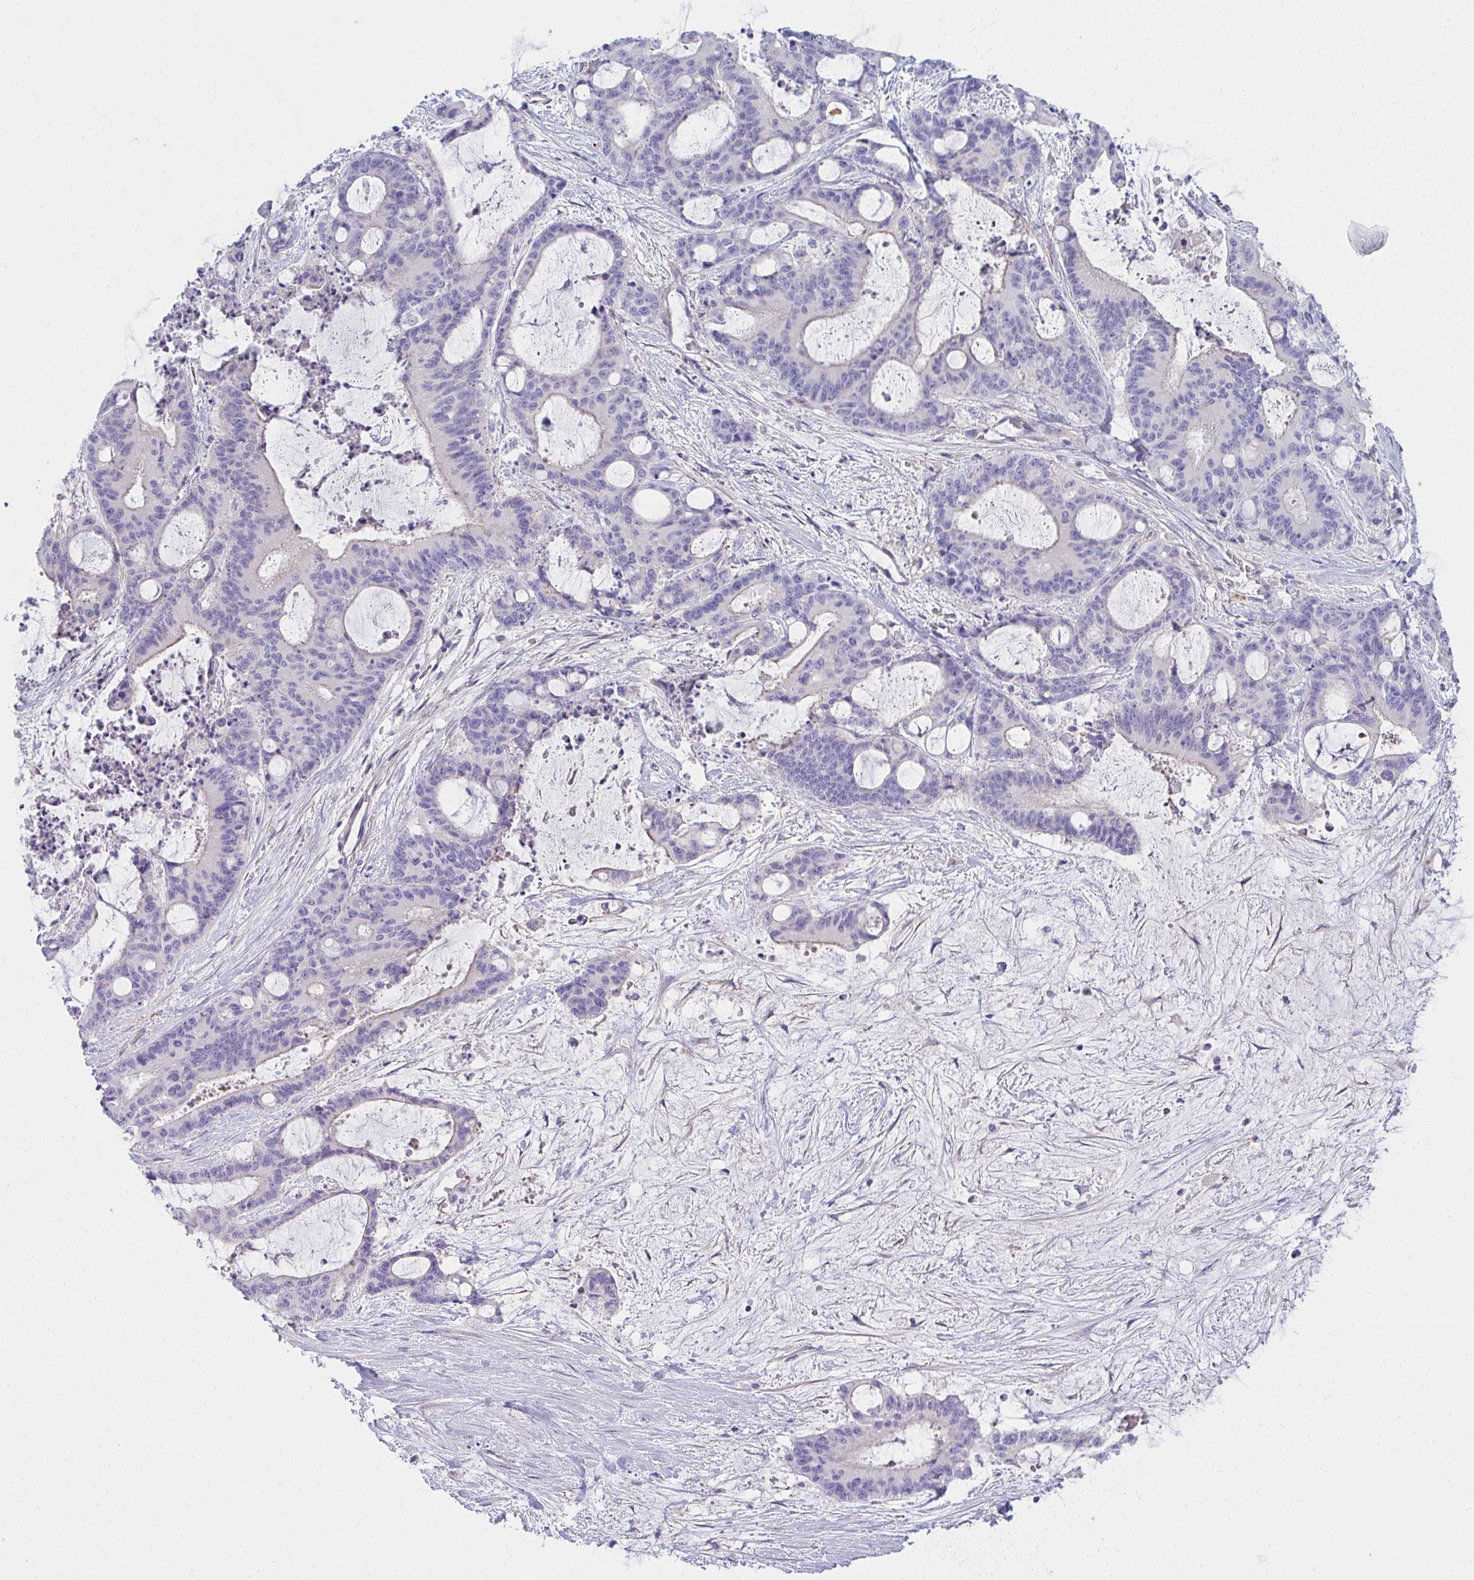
{"staining": {"intensity": "negative", "quantity": "none", "location": "none"}, "tissue": "liver cancer", "cell_type": "Tumor cells", "image_type": "cancer", "snomed": [{"axis": "morphology", "description": "Normal tissue, NOS"}, {"axis": "morphology", "description": "Cholangiocarcinoma"}, {"axis": "topography", "description": "Liver"}, {"axis": "topography", "description": "Peripheral nerve tissue"}], "caption": "Tumor cells show no significant protein staining in cholangiocarcinoma (liver).", "gene": "LRRC36", "patient": {"sex": "female", "age": 73}}